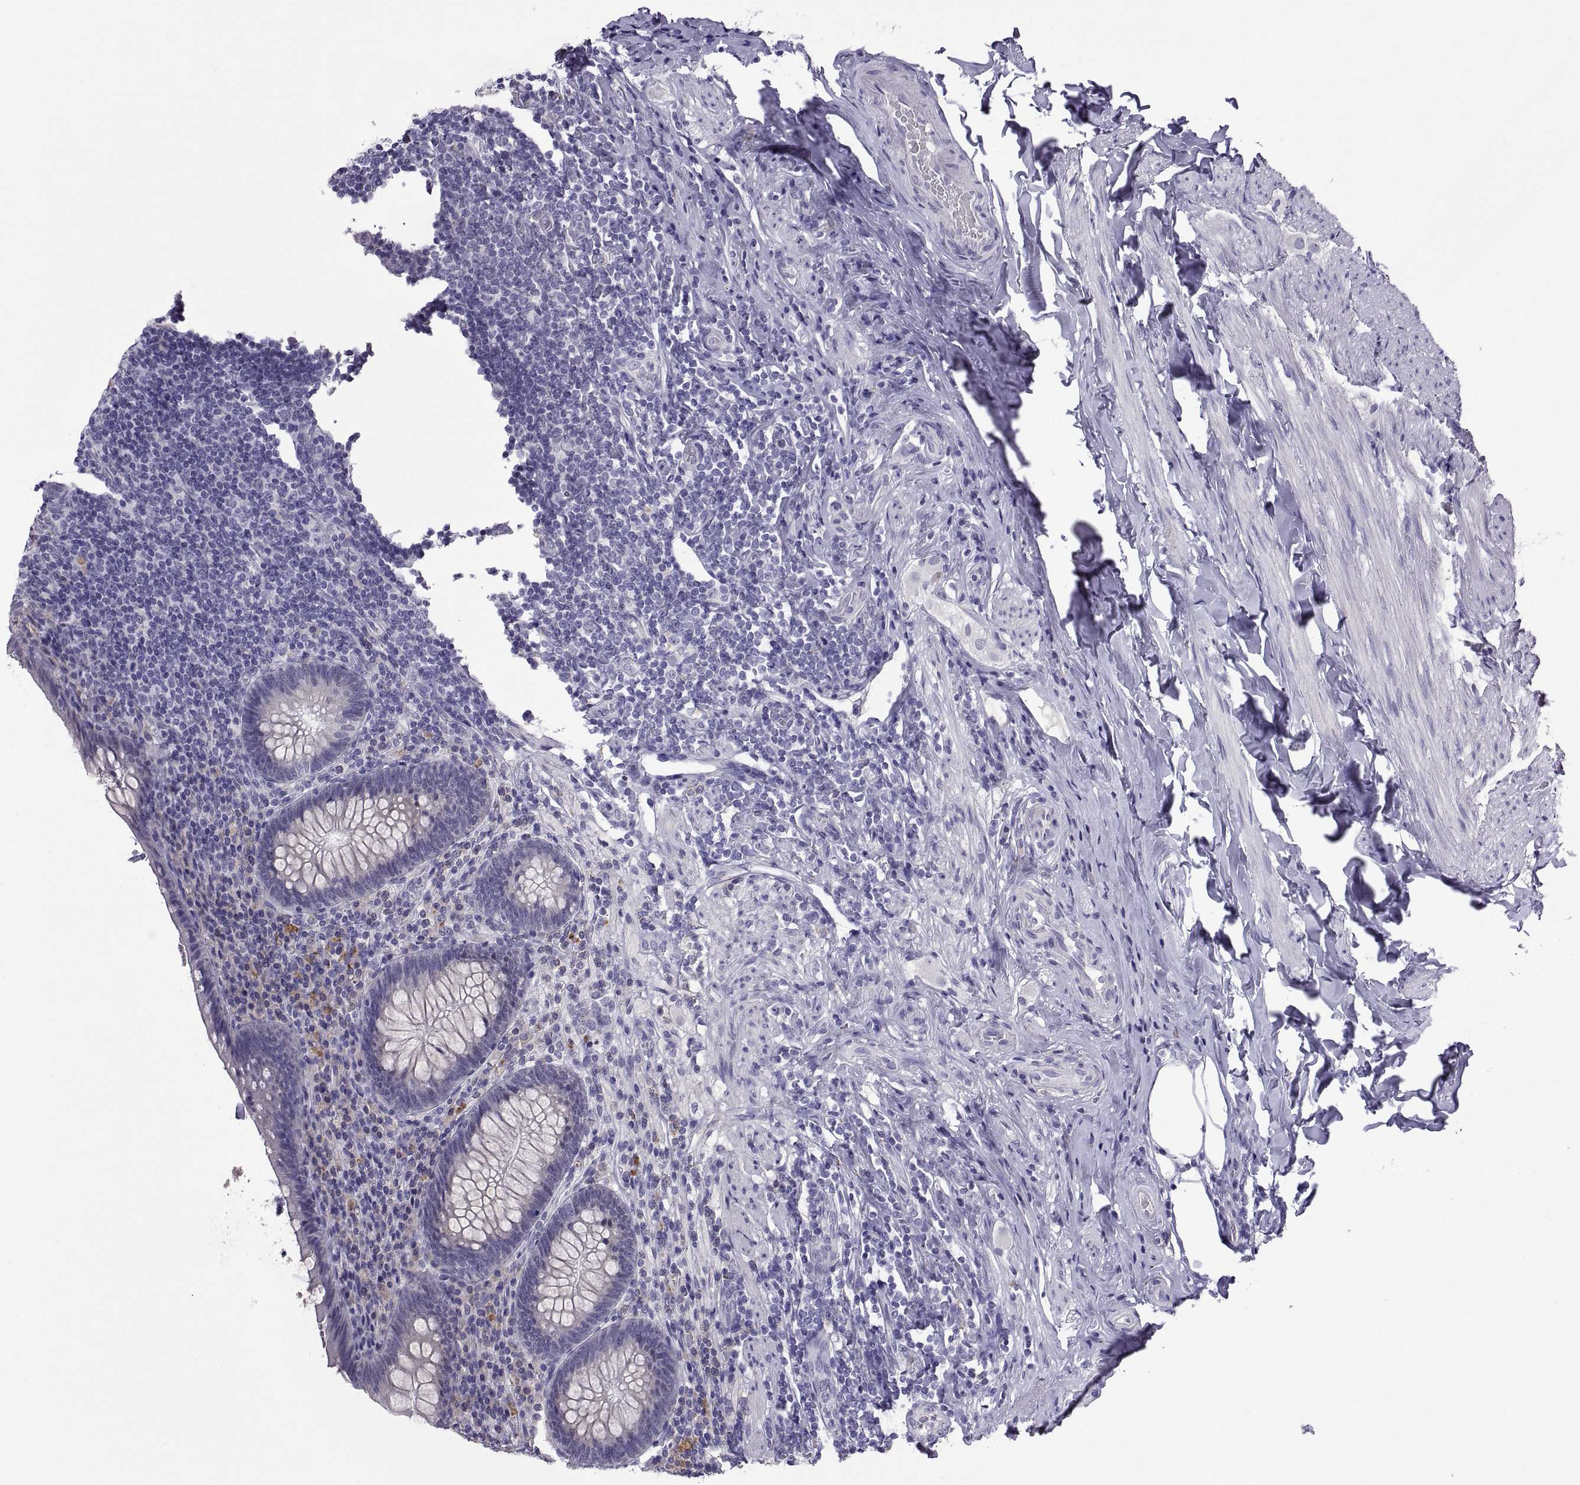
{"staining": {"intensity": "negative", "quantity": "none", "location": "none"}, "tissue": "appendix", "cell_type": "Glandular cells", "image_type": "normal", "snomed": [{"axis": "morphology", "description": "Normal tissue, NOS"}, {"axis": "topography", "description": "Appendix"}], "caption": "Appendix was stained to show a protein in brown. There is no significant staining in glandular cells. (Stains: DAB (3,3'-diaminobenzidine) IHC with hematoxylin counter stain, Microscopy: brightfield microscopy at high magnification).", "gene": "MAGEB18", "patient": {"sex": "male", "age": 47}}